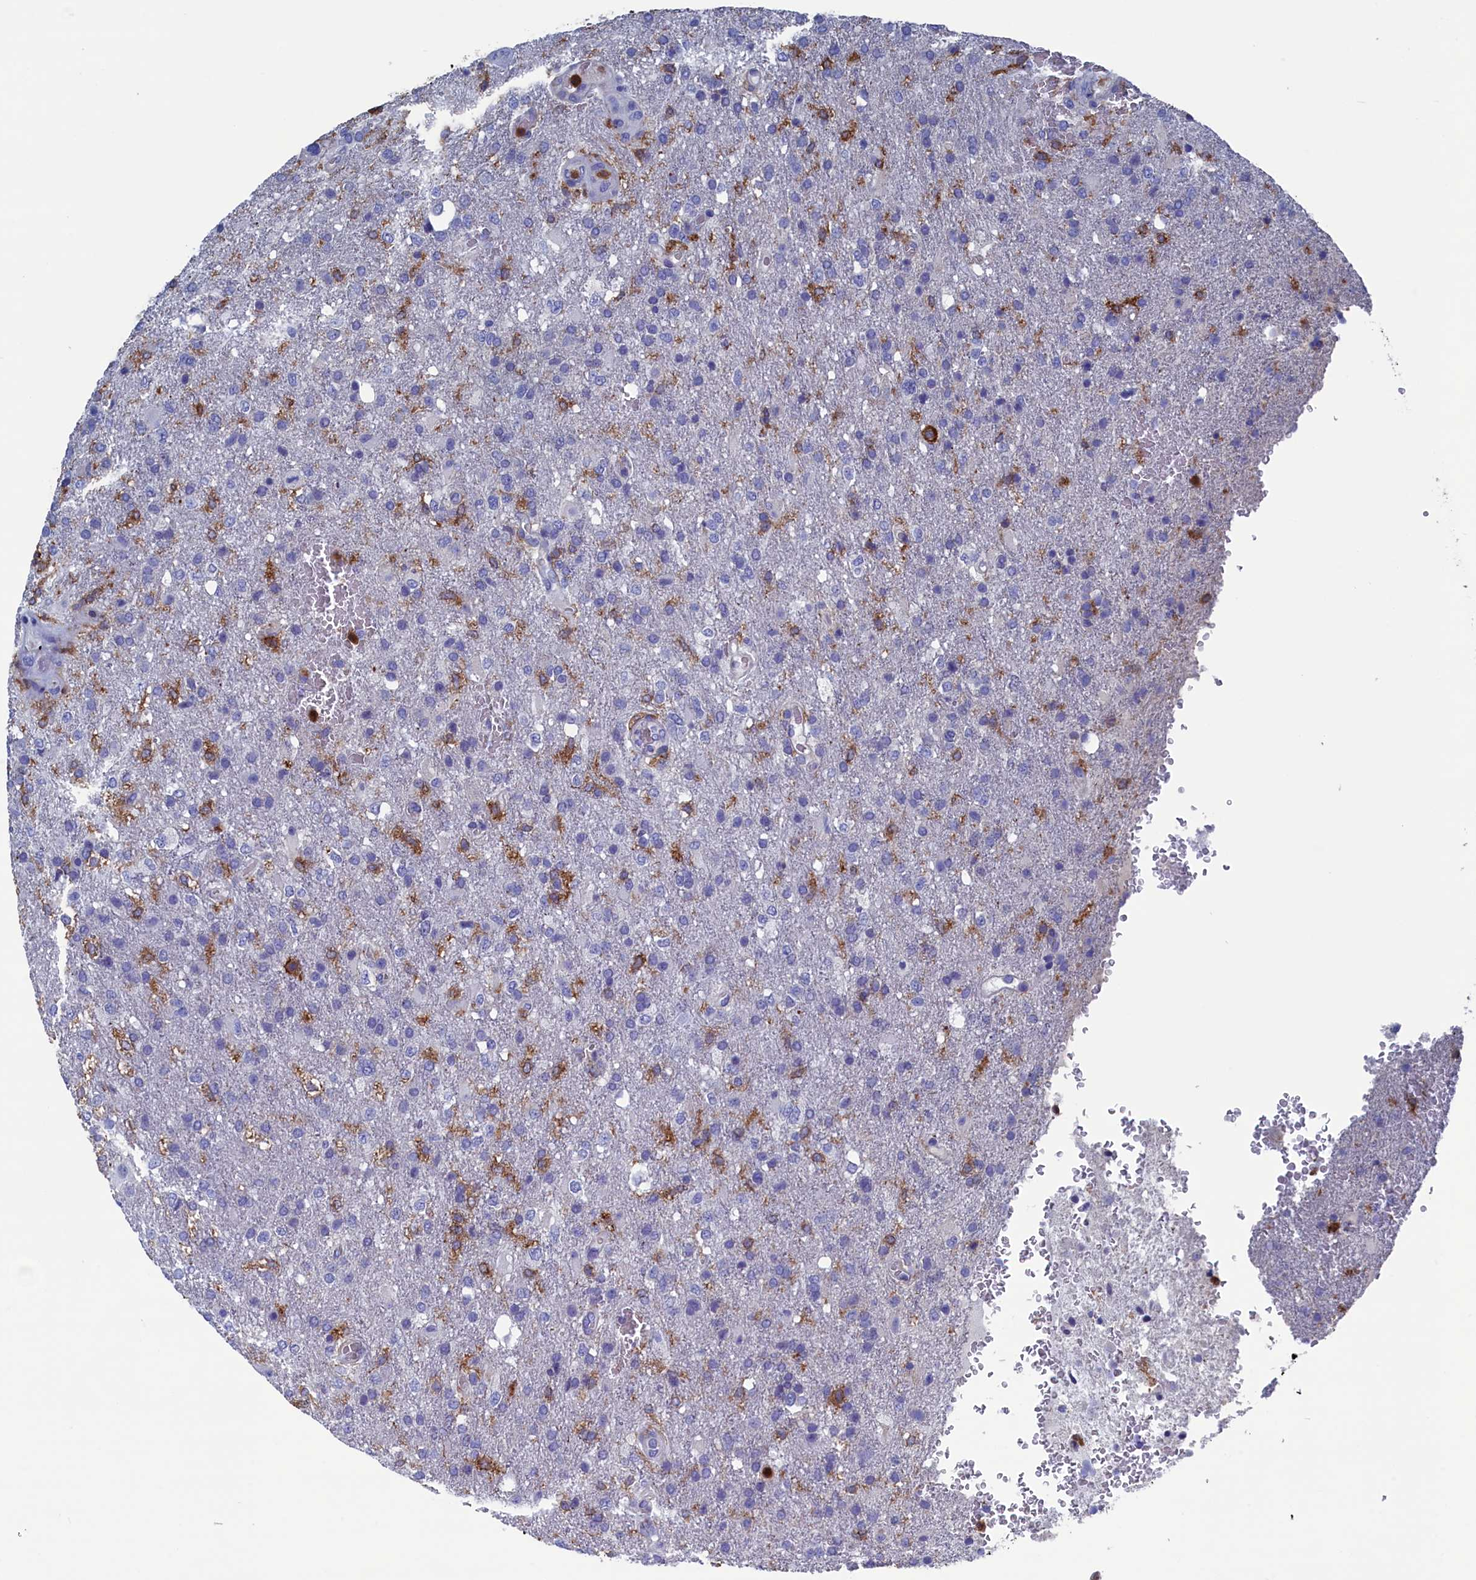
{"staining": {"intensity": "moderate", "quantity": "<25%", "location": "cytoplasmic/membranous"}, "tissue": "glioma", "cell_type": "Tumor cells", "image_type": "cancer", "snomed": [{"axis": "morphology", "description": "Glioma, malignant, High grade"}, {"axis": "topography", "description": "Brain"}], "caption": "The micrograph displays staining of glioma, revealing moderate cytoplasmic/membranous protein staining (brown color) within tumor cells. The protein is stained brown, and the nuclei are stained in blue (DAB (3,3'-diaminobenzidine) IHC with brightfield microscopy, high magnification).", "gene": "TYROBP", "patient": {"sex": "female", "age": 74}}